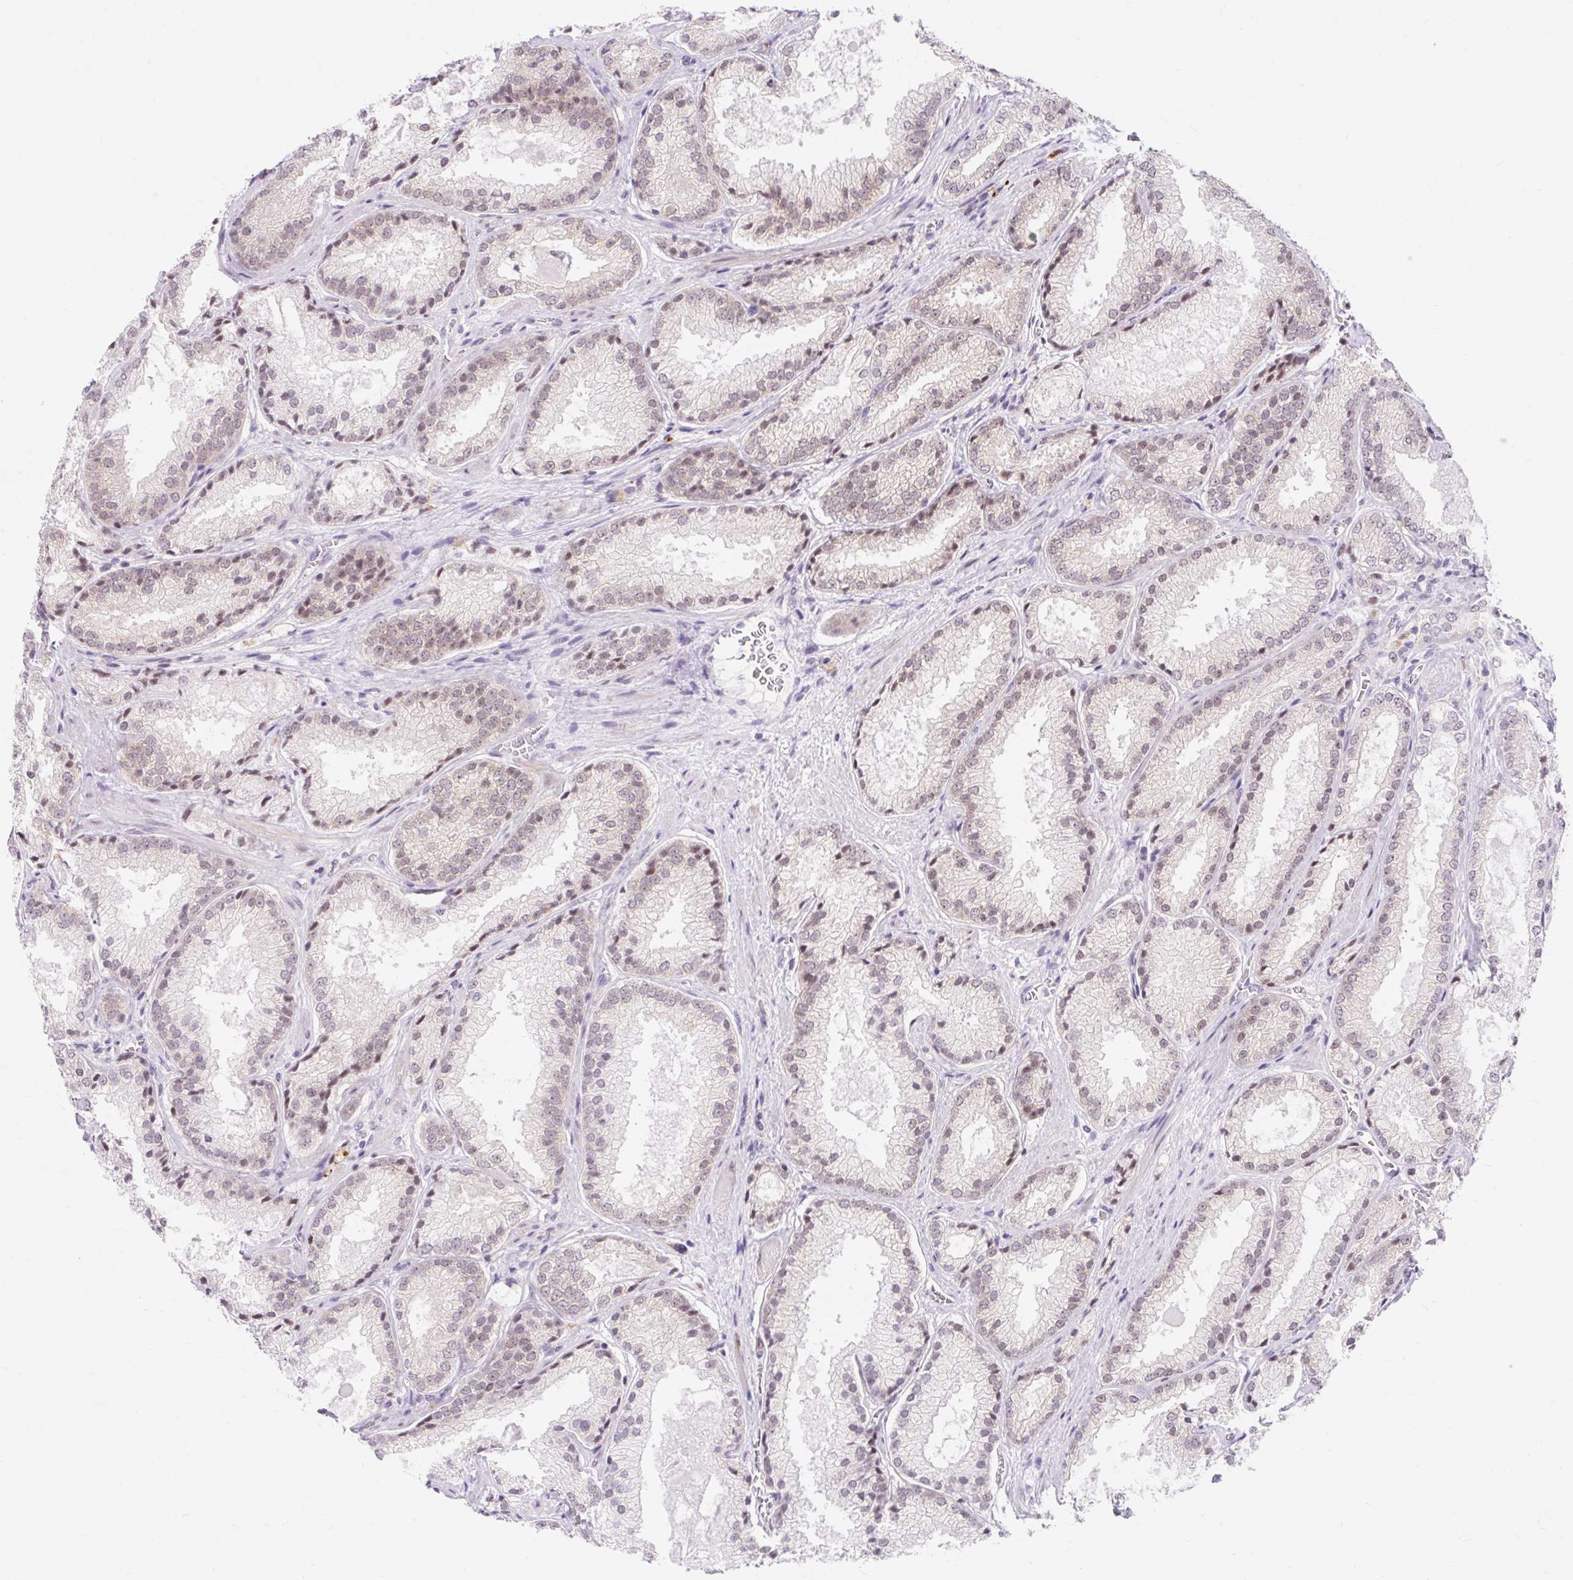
{"staining": {"intensity": "weak", "quantity": "<25%", "location": "cytoplasmic/membranous"}, "tissue": "prostate cancer", "cell_type": "Tumor cells", "image_type": "cancer", "snomed": [{"axis": "morphology", "description": "Adenocarcinoma, High grade"}, {"axis": "topography", "description": "Prostate"}], "caption": "Immunohistochemical staining of prostate cancer displays no significant expression in tumor cells.", "gene": "SRSF10", "patient": {"sex": "male", "age": 68}}